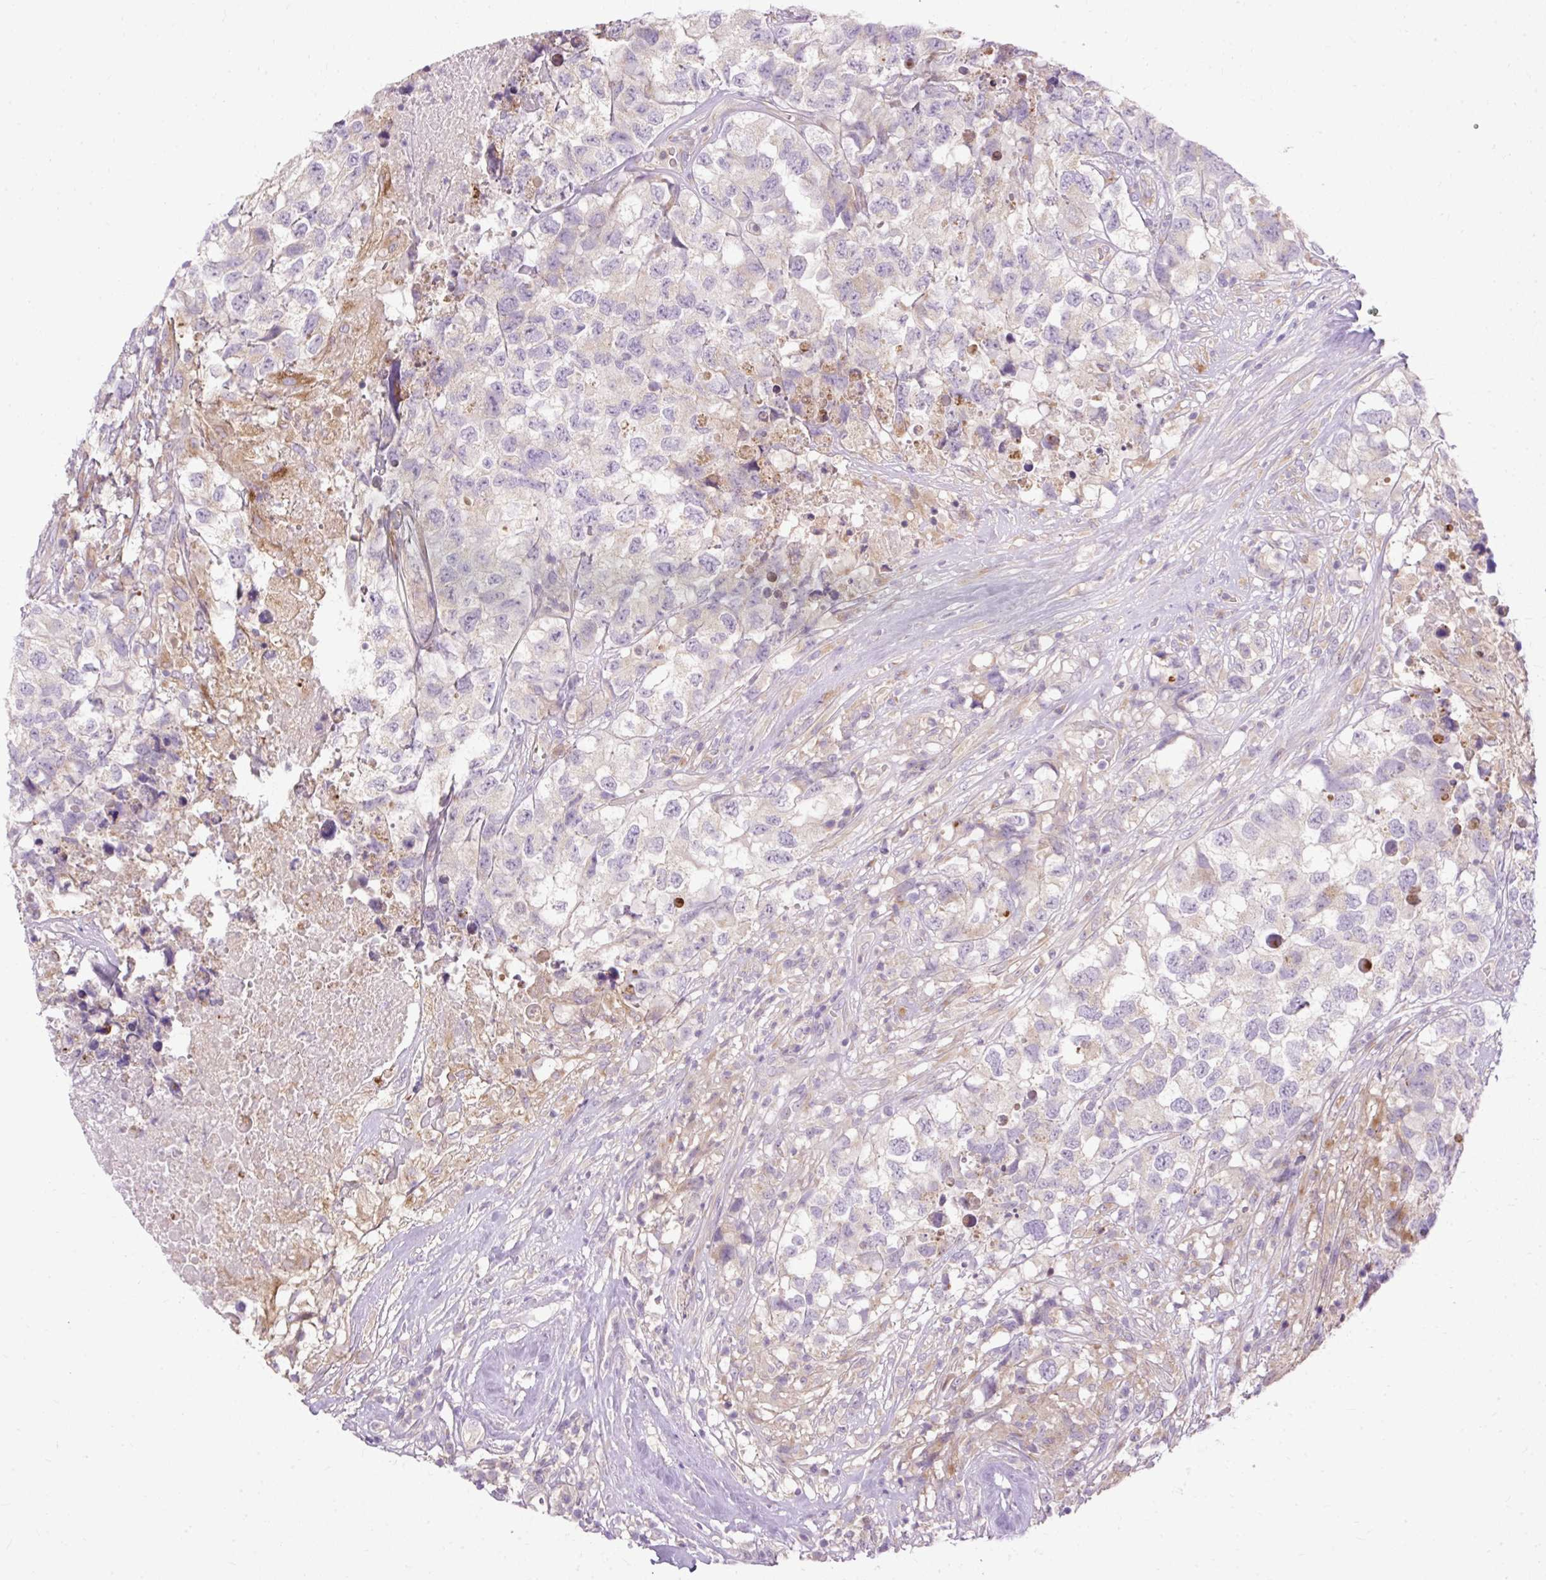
{"staining": {"intensity": "negative", "quantity": "none", "location": "none"}, "tissue": "testis cancer", "cell_type": "Tumor cells", "image_type": "cancer", "snomed": [{"axis": "morphology", "description": "Carcinoma, Embryonal, NOS"}, {"axis": "topography", "description": "Testis"}], "caption": "A micrograph of embryonal carcinoma (testis) stained for a protein reveals no brown staining in tumor cells.", "gene": "HEXB", "patient": {"sex": "male", "age": 83}}